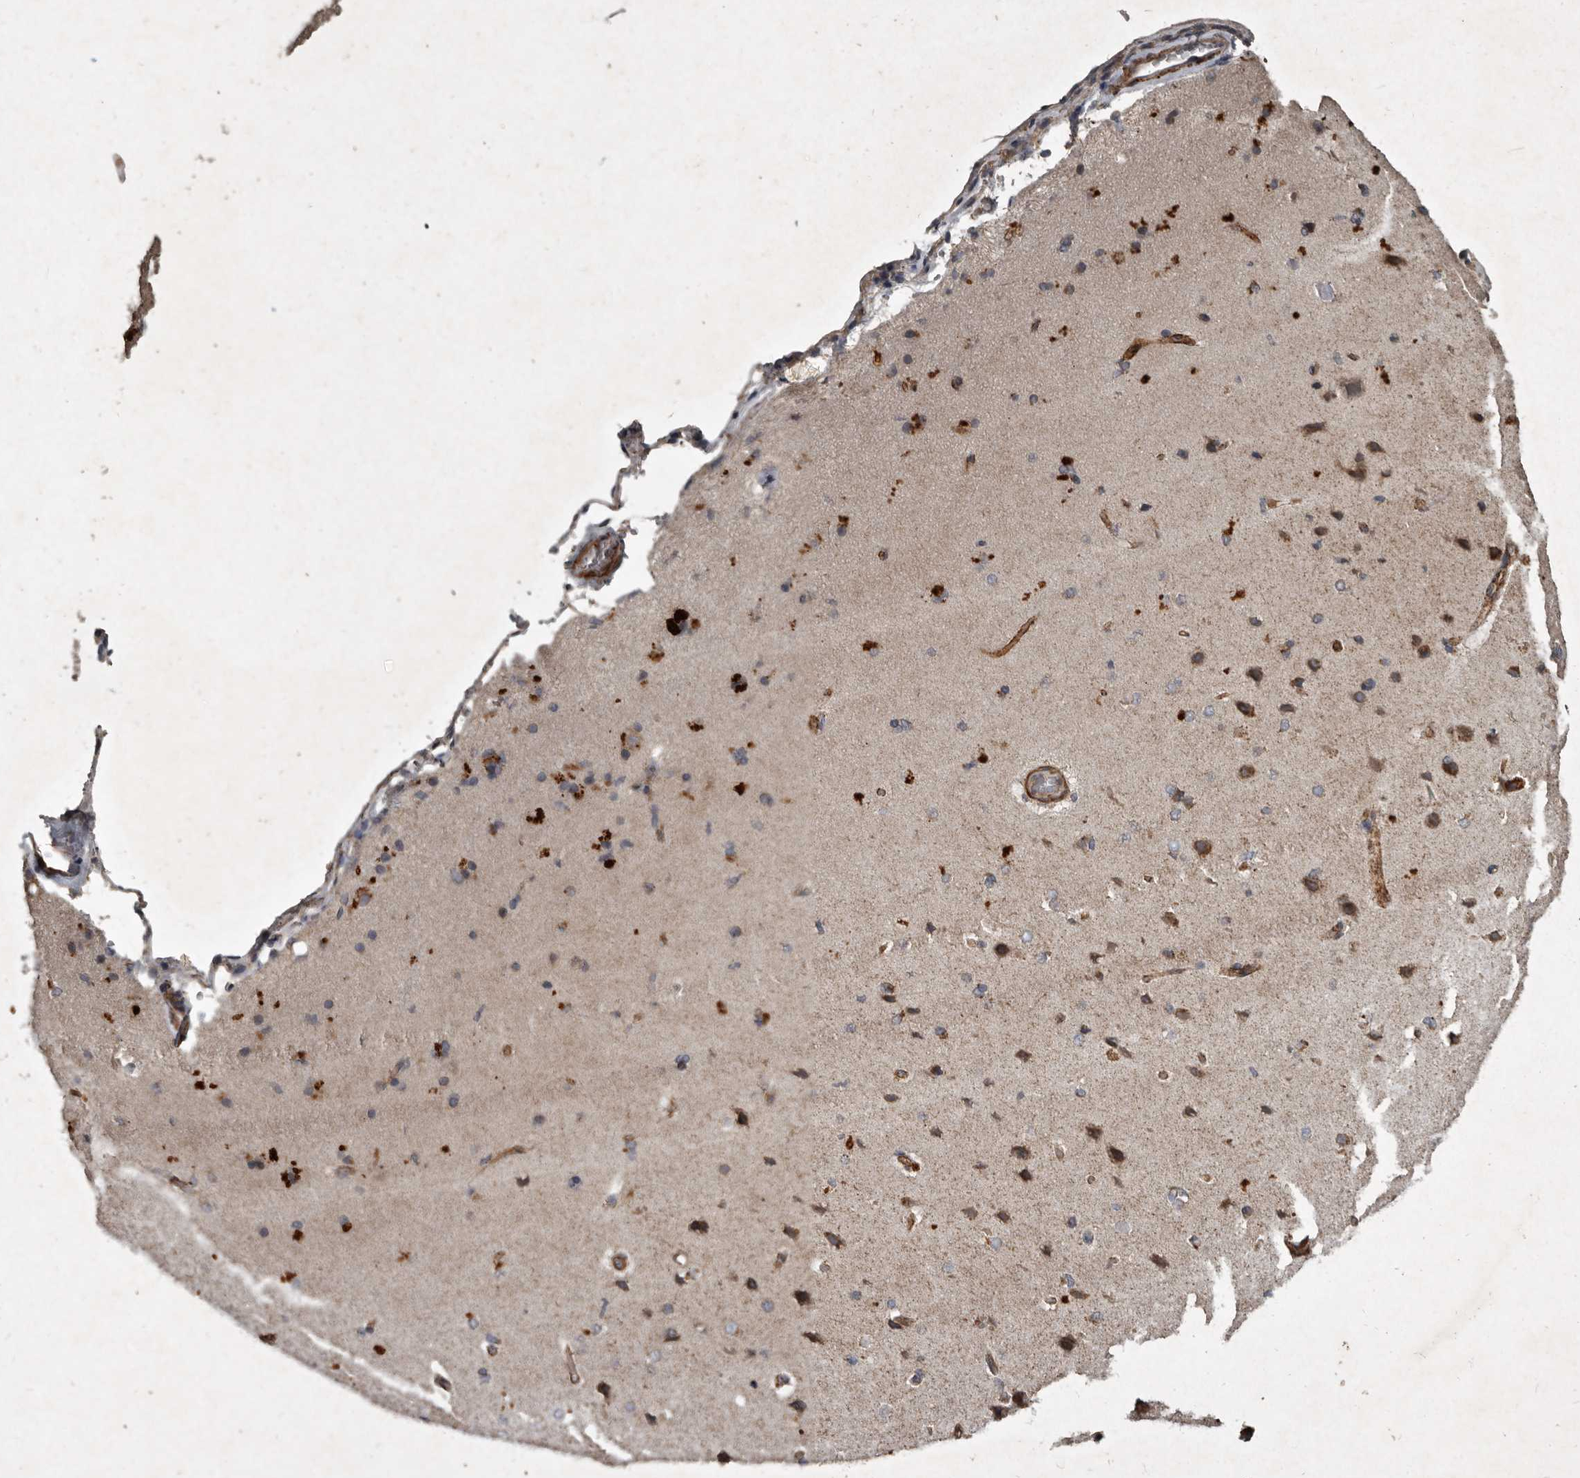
{"staining": {"intensity": "moderate", "quantity": ">75%", "location": "cytoplasmic/membranous"}, "tissue": "cerebral cortex", "cell_type": "Endothelial cells", "image_type": "normal", "snomed": [{"axis": "morphology", "description": "Normal tissue, NOS"}, {"axis": "topography", "description": "Cerebral cortex"}], "caption": "The immunohistochemical stain labels moderate cytoplasmic/membranous positivity in endothelial cells of unremarkable cerebral cortex.", "gene": "MRPS15", "patient": {"sex": "male", "age": 62}}